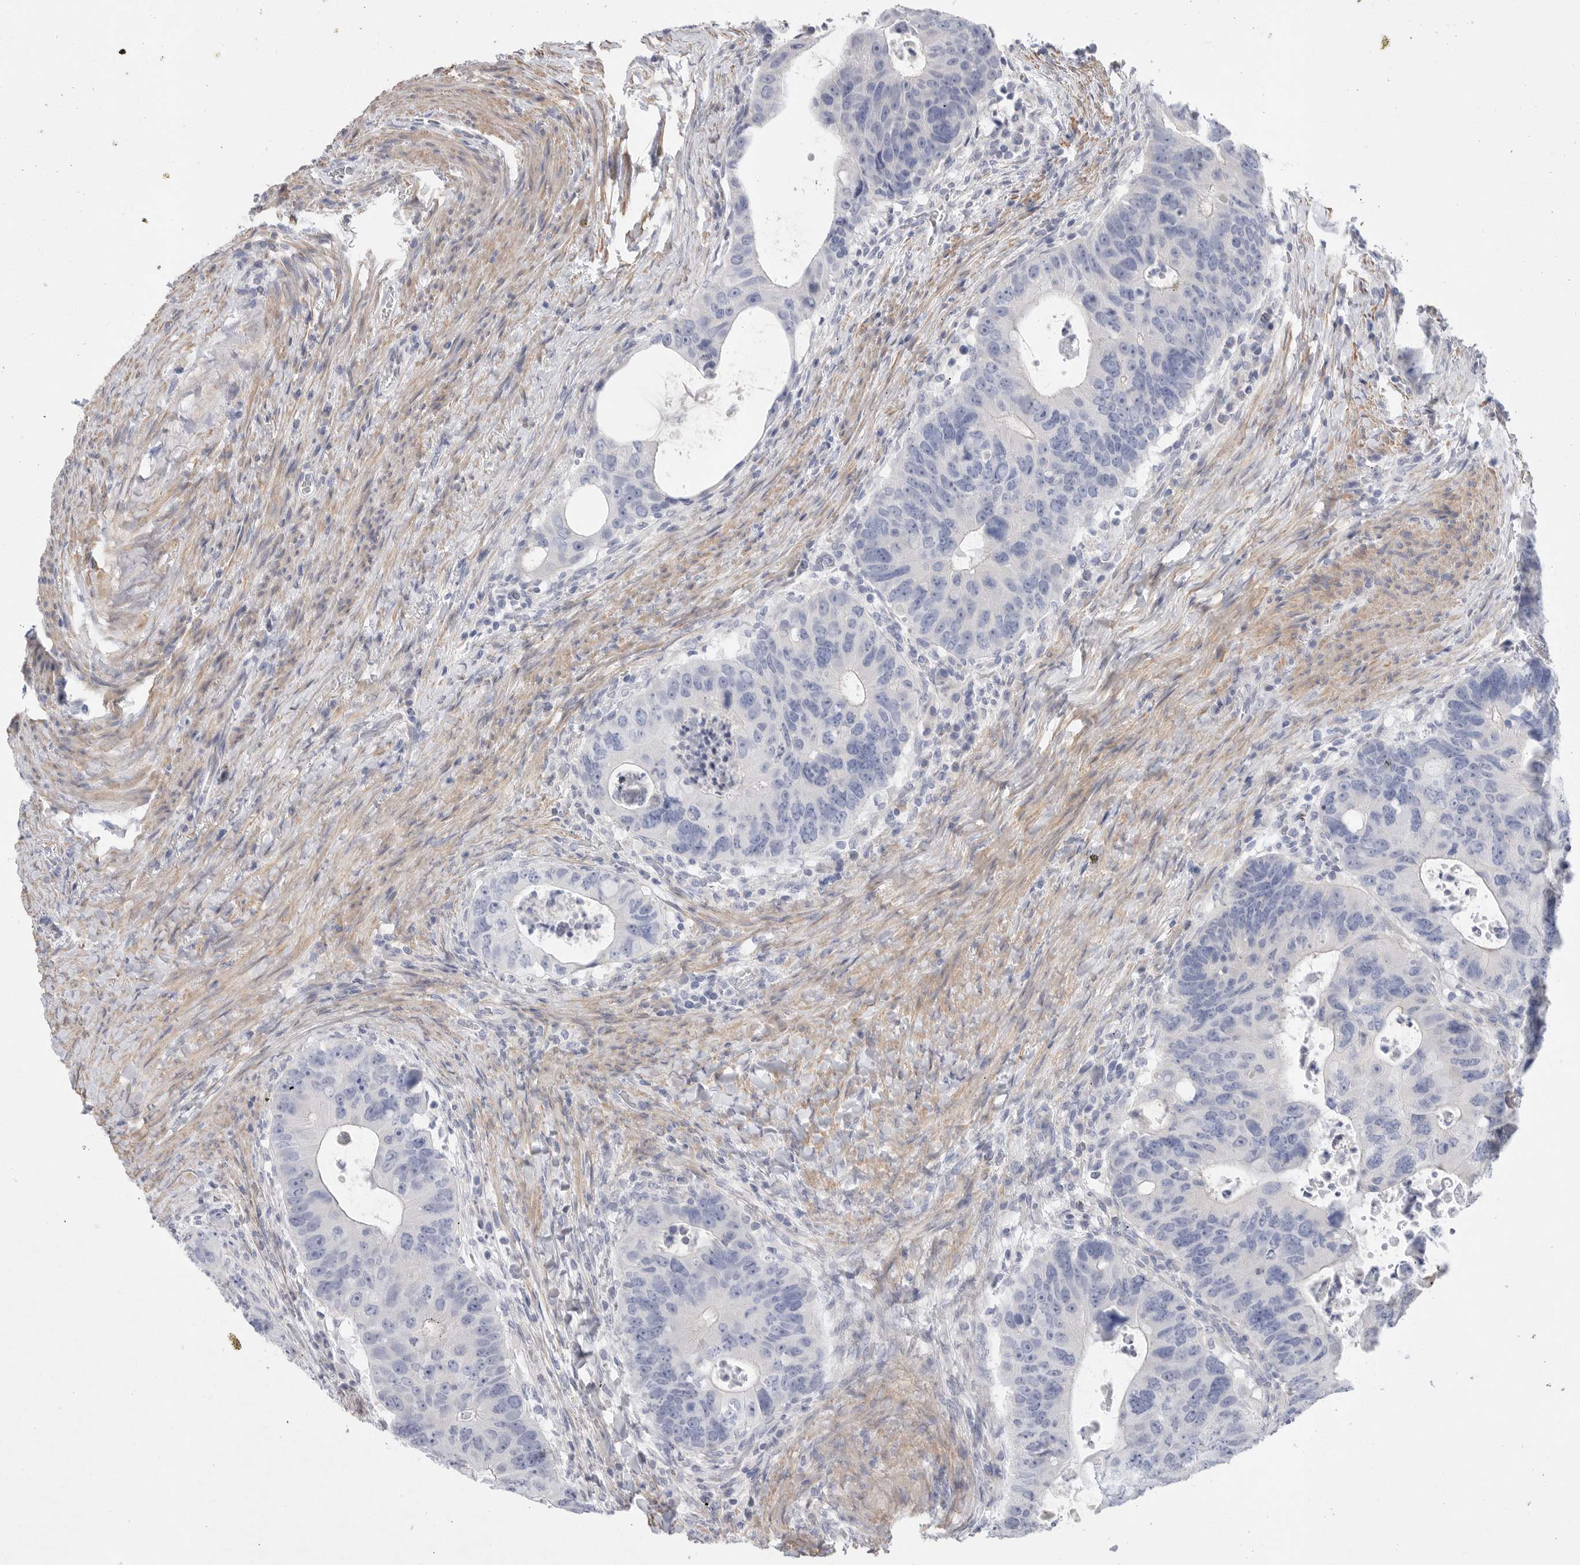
{"staining": {"intensity": "negative", "quantity": "none", "location": "none"}, "tissue": "colorectal cancer", "cell_type": "Tumor cells", "image_type": "cancer", "snomed": [{"axis": "morphology", "description": "Adenocarcinoma, NOS"}, {"axis": "topography", "description": "Rectum"}], "caption": "This is a image of immunohistochemistry (IHC) staining of colorectal adenocarcinoma, which shows no expression in tumor cells.", "gene": "CAMK2B", "patient": {"sex": "male", "age": 59}}